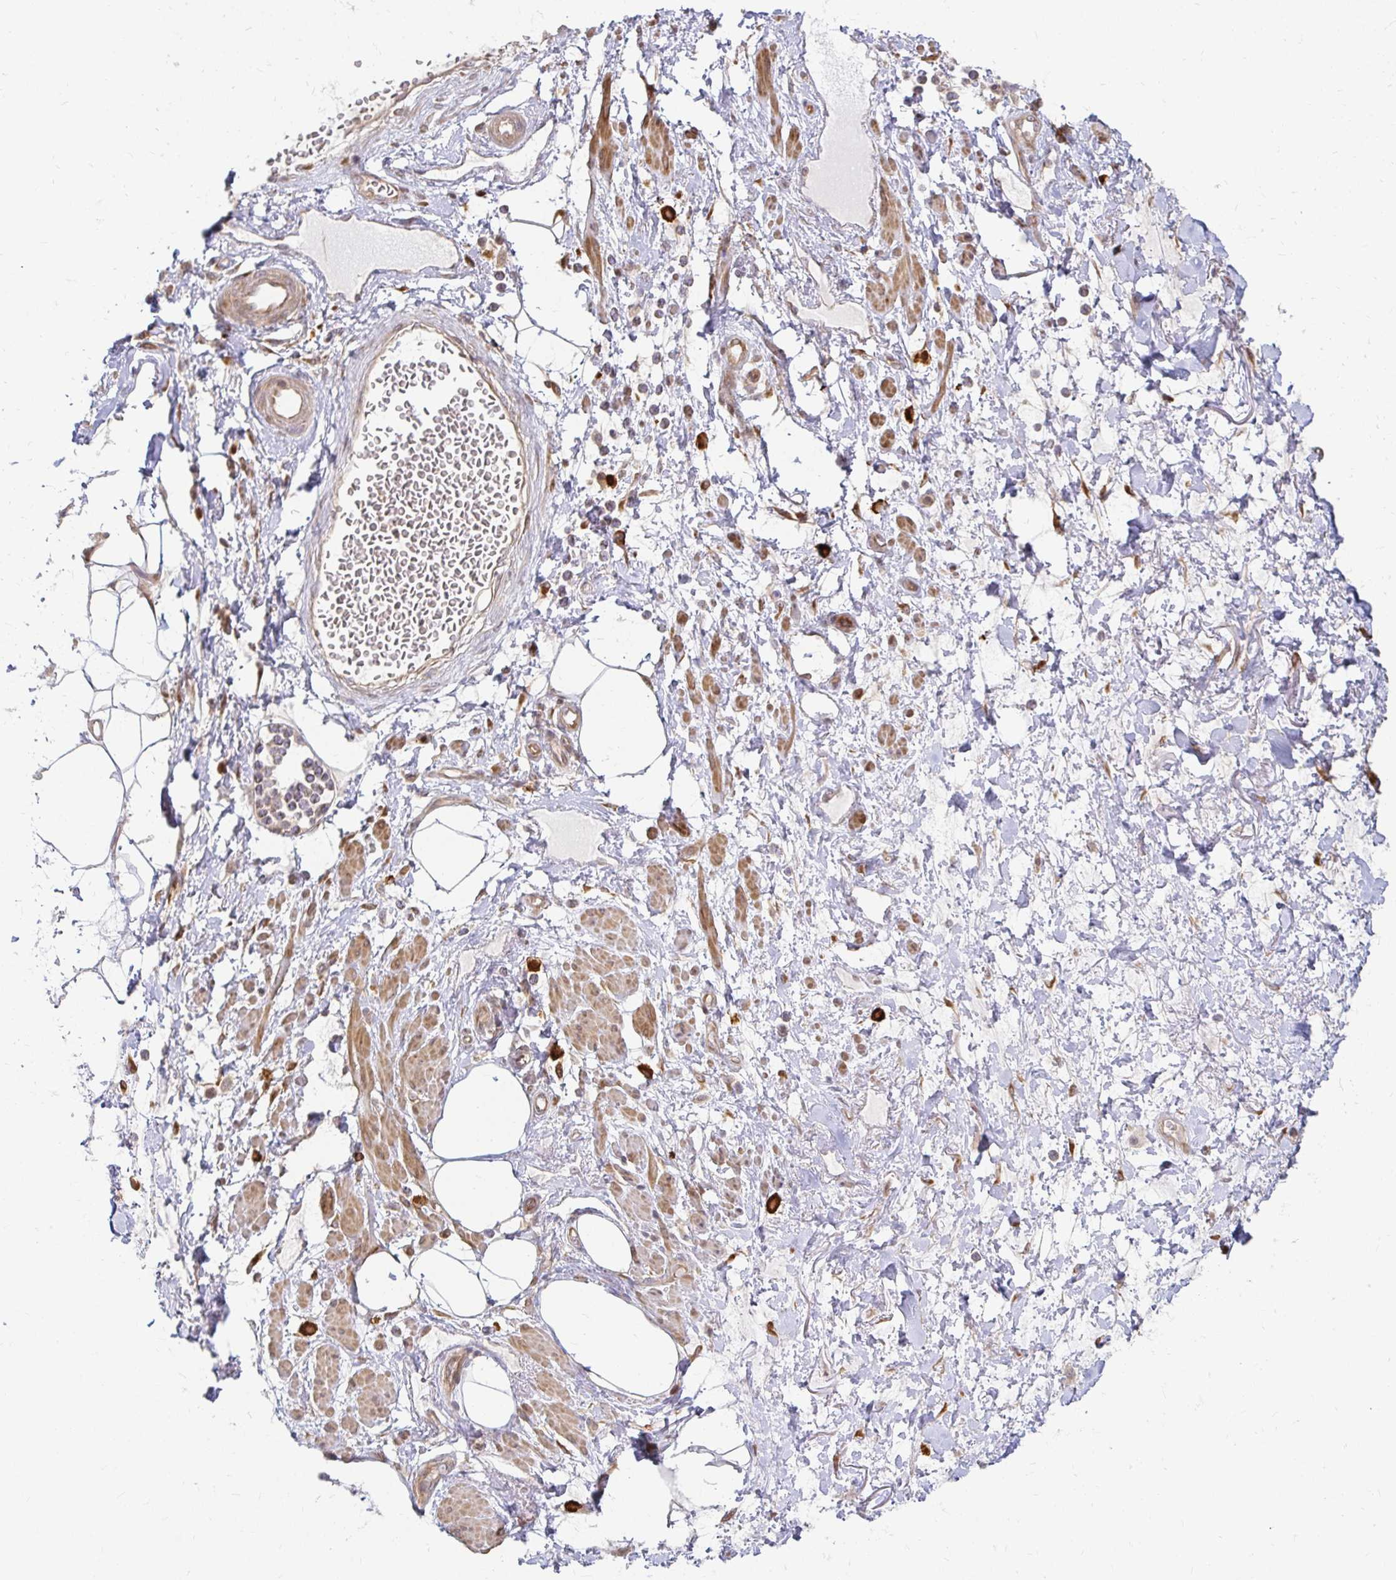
{"staining": {"intensity": "negative", "quantity": "none", "location": "none"}, "tissue": "adipose tissue", "cell_type": "Adipocytes", "image_type": "normal", "snomed": [{"axis": "morphology", "description": "Normal tissue, NOS"}, {"axis": "topography", "description": "Vagina"}, {"axis": "topography", "description": "Peripheral nerve tissue"}], "caption": "This is an immunohistochemistry photomicrograph of unremarkable human adipose tissue. There is no expression in adipocytes.", "gene": "CAST", "patient": {"sex": "female", "age": 71}}